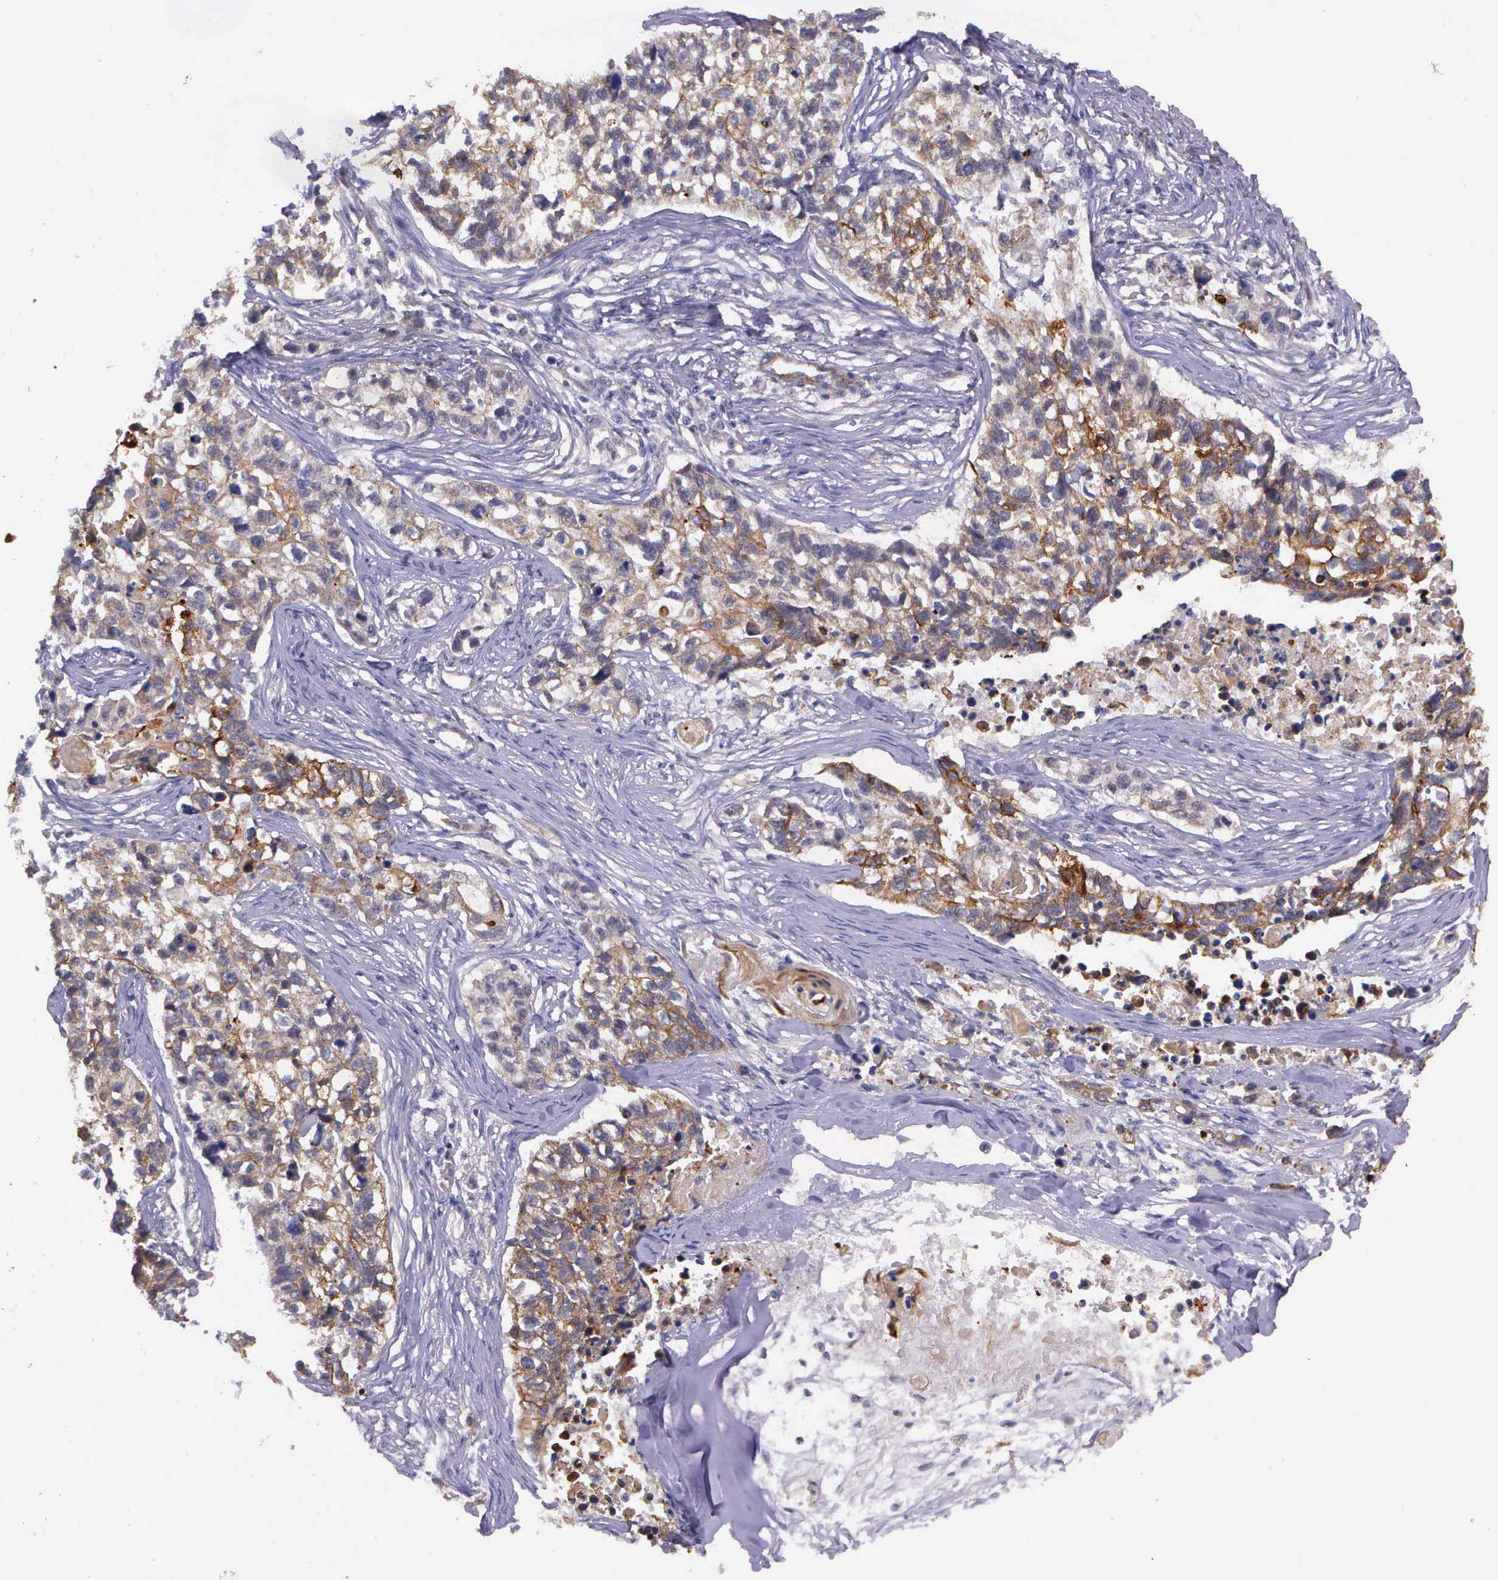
{"staining": {"intensity": "moderate", "quantity": "25%-75%", "location": "cytoplasmic/membranous"}, "tissue": "lung cancer", "cell_type": "Tumor cells", "image_type": "cancer", "snomed": [{"axis": "morphology", "description": "Squamous cell carcinoma, NOS"}, {"axis": "topography", "description": "Lymph node"}, {"axis": "topography", "description": "Lung"}], "caption": "DAB (3,3'-diaminobenzidine) immunohistochemical staining of lung cancer (squamous cell carcinoma) displays moderate cytoplasmic/membranous protein positivity in about 25%-75% of tumor cells.", "gene": "PRICKLE3", "patient": {"sex": "male", "age": 74}}